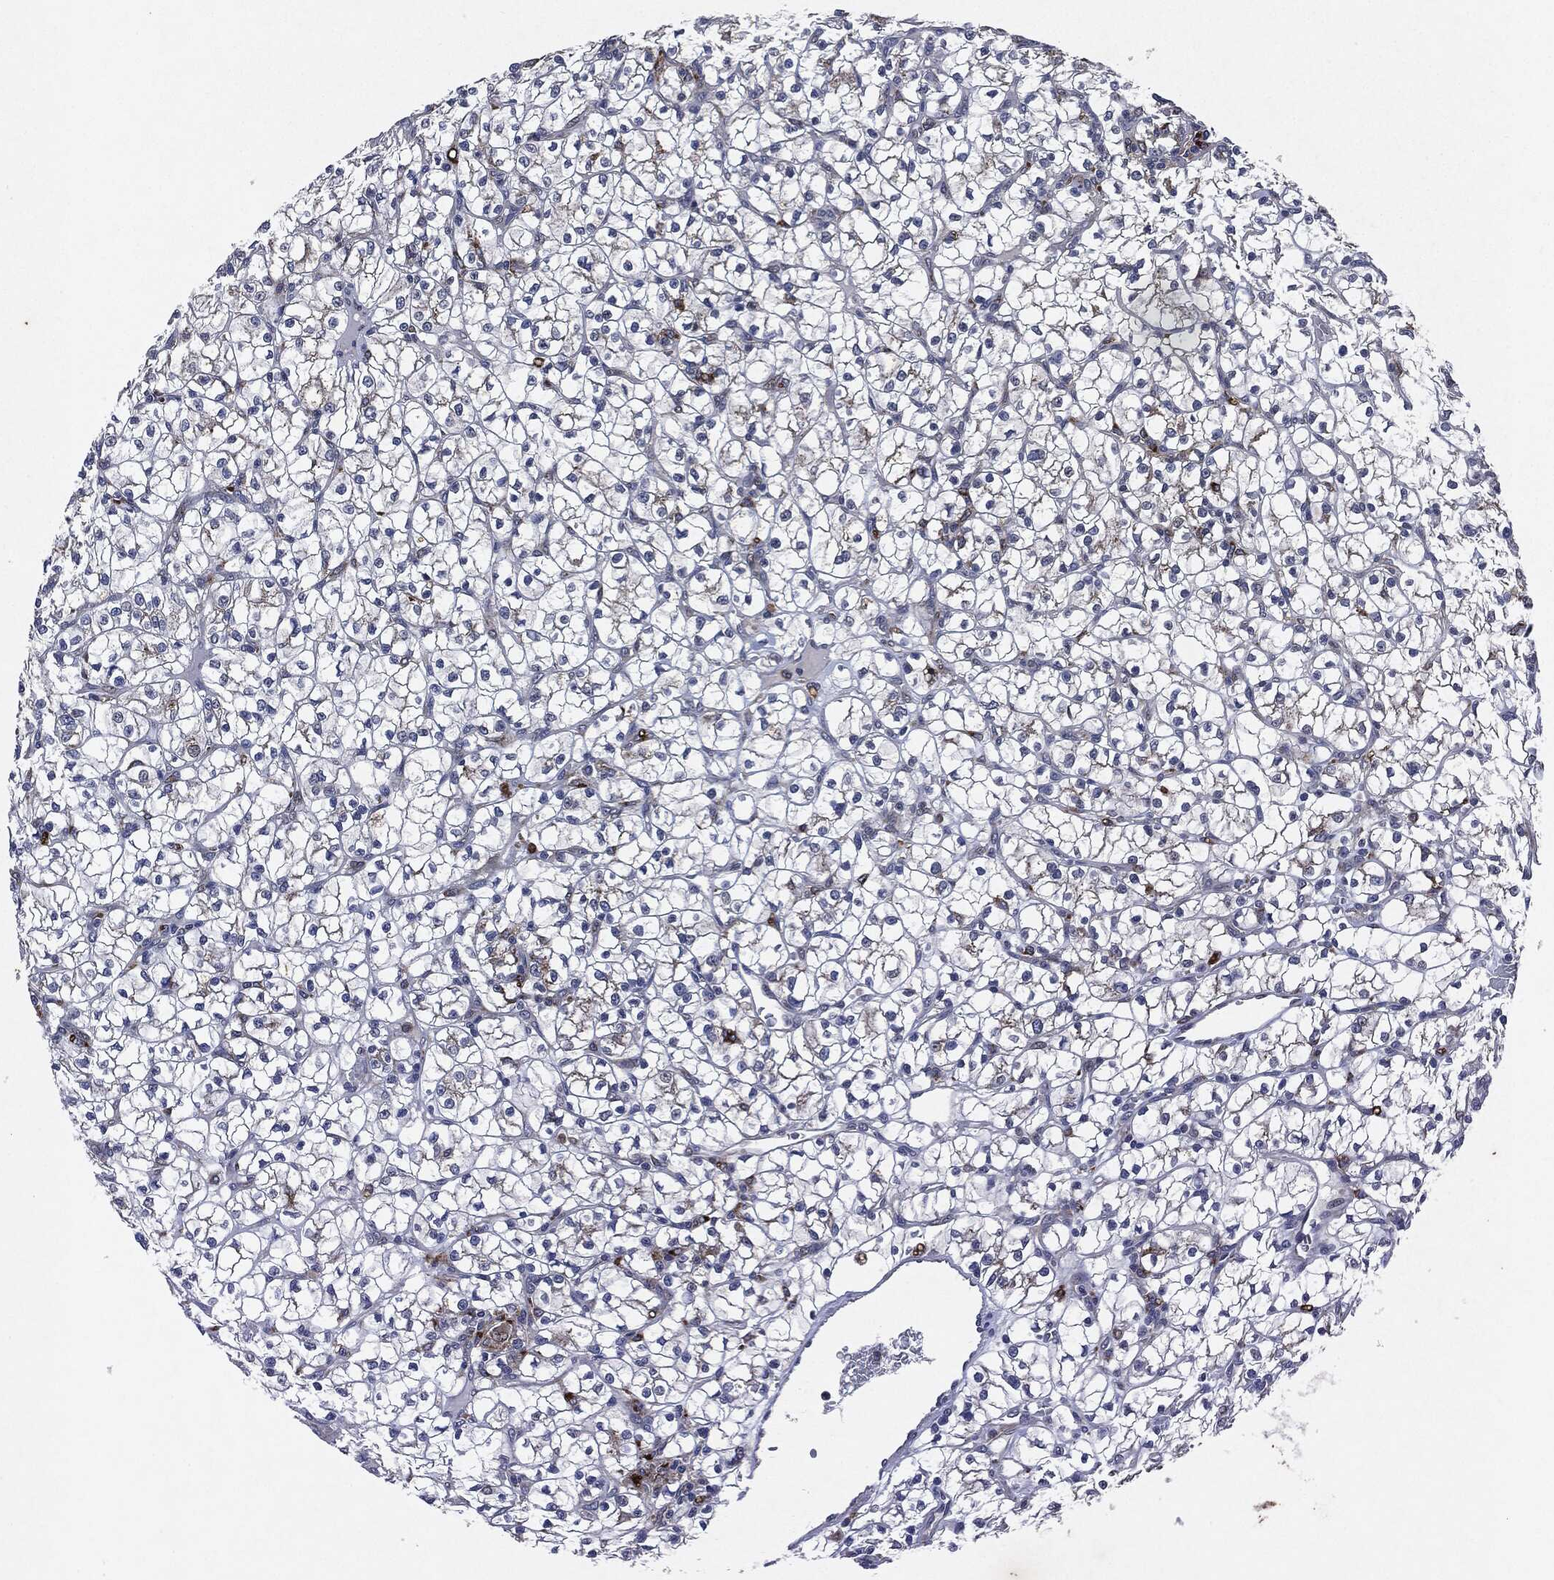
{"staining": {"intensity": "negative", "quantity": "none", "location": "none"}, "tissue": "renal cancer", "cell_type": "Tumor cells", "image_type": "cancer", "snomed": [{"axis": "morphology", "description": "Adenocarcinoma, NOS"}, {"axis": "topography", "description": "Kidney"}], "caption": "An immunohistochemistry (IHC) histopathology image of renal adenocarcinoma is shown. There is no staining in tumor cells of renal adenocarcinoma.", "gene": "SLC31A2", "patient": {"sex": "female", "age": 64}}